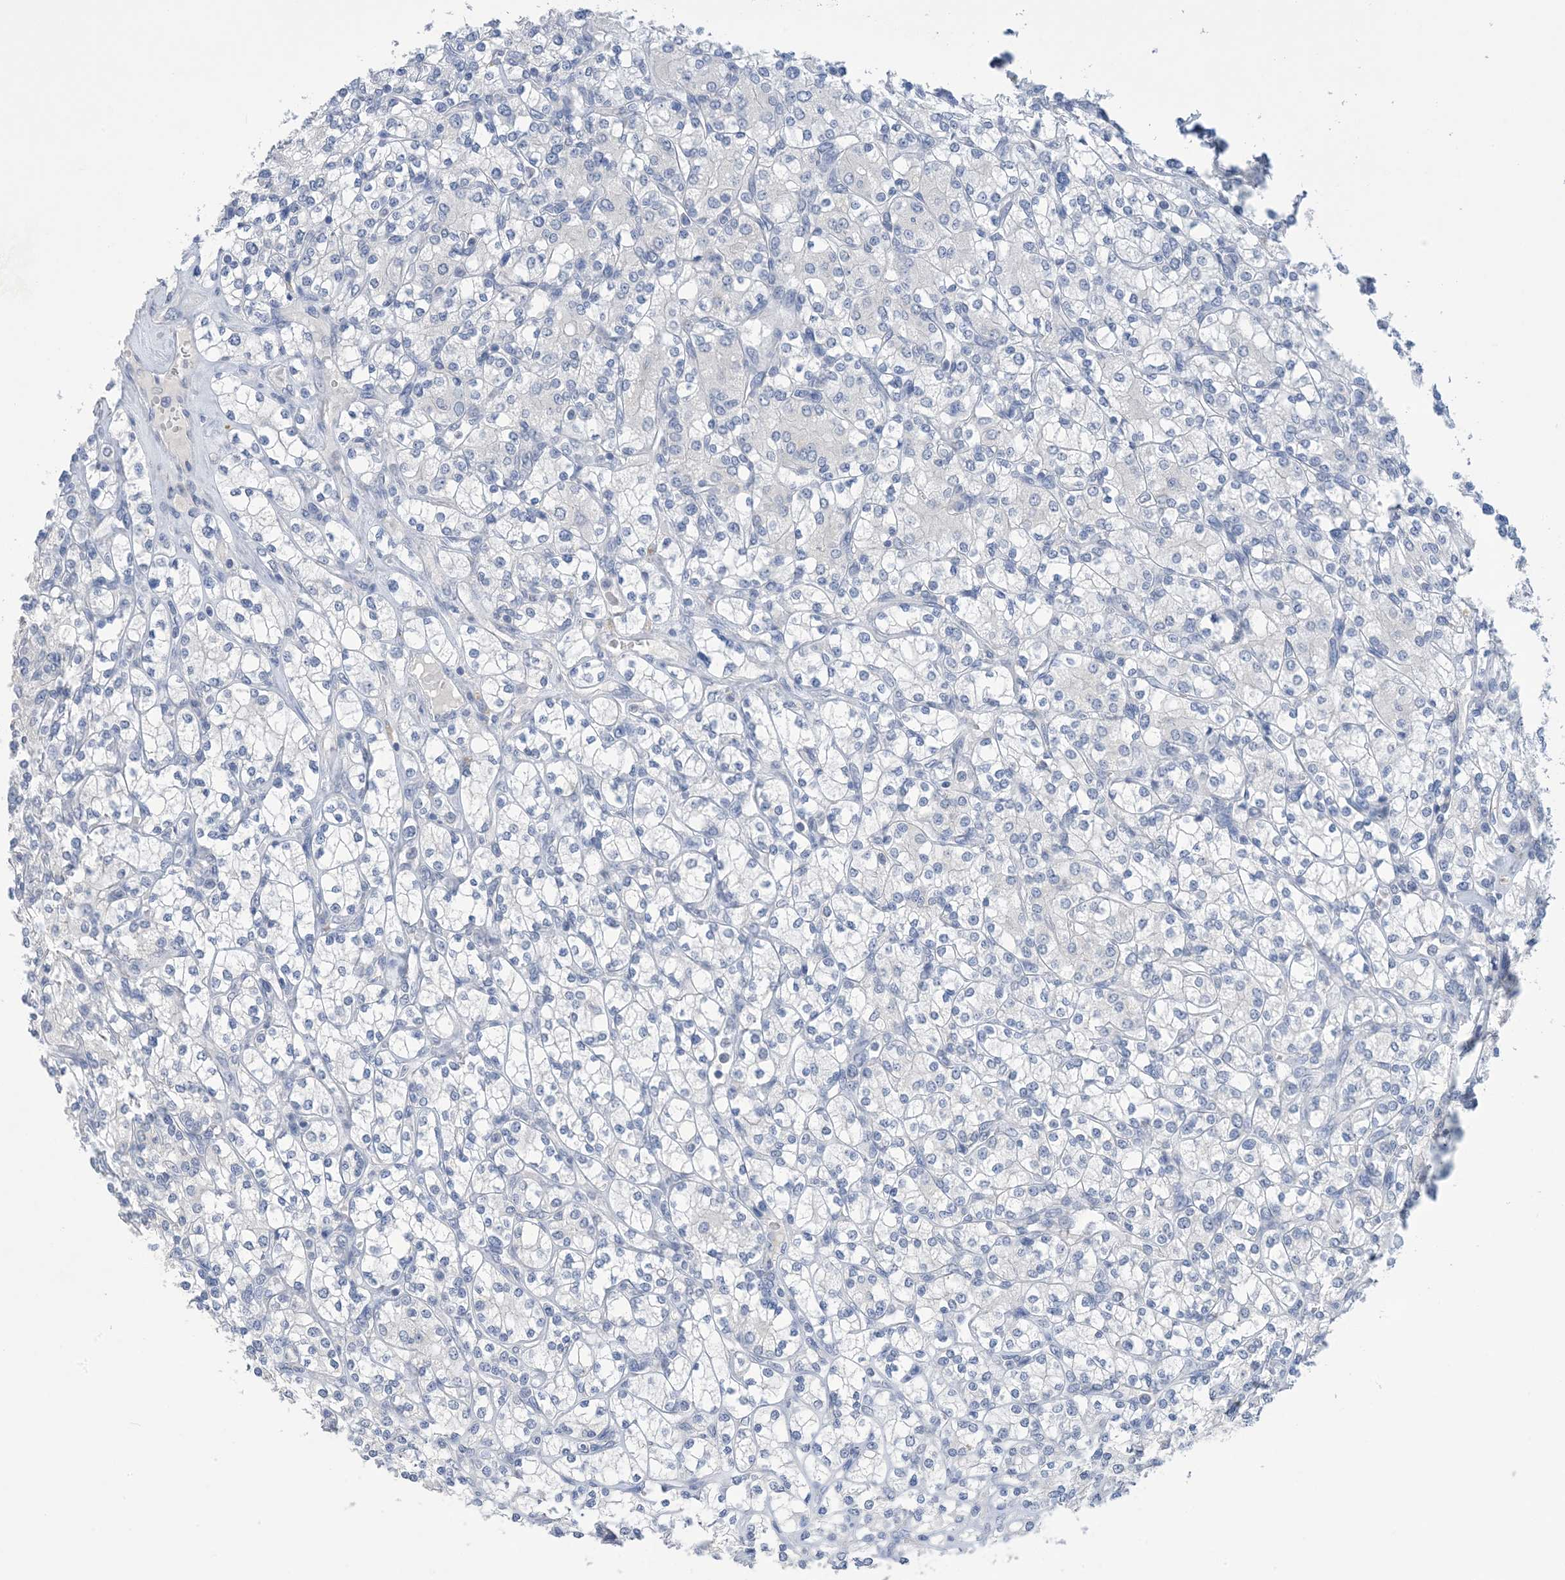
{"staining": {"intensity": "negative", "quantity": "none", "location": "none"}, "tissue": "renal cancer", "cell_type": "Tumor cells", "image_type": "cancer", "snomed": [{"axis": "morphology", "description": "Adenocarcinoma, NOS"}, {"axis": "topography", "description": "Kidney"}], "caption": "Immunohistochemistry (IHC) image of neoplastic tissue: human renal cancer stained with DAB reveals no significant protein staining in tumor cells.", "gene": "DSC3", "patient": {"sex": "male", "age": 77}}